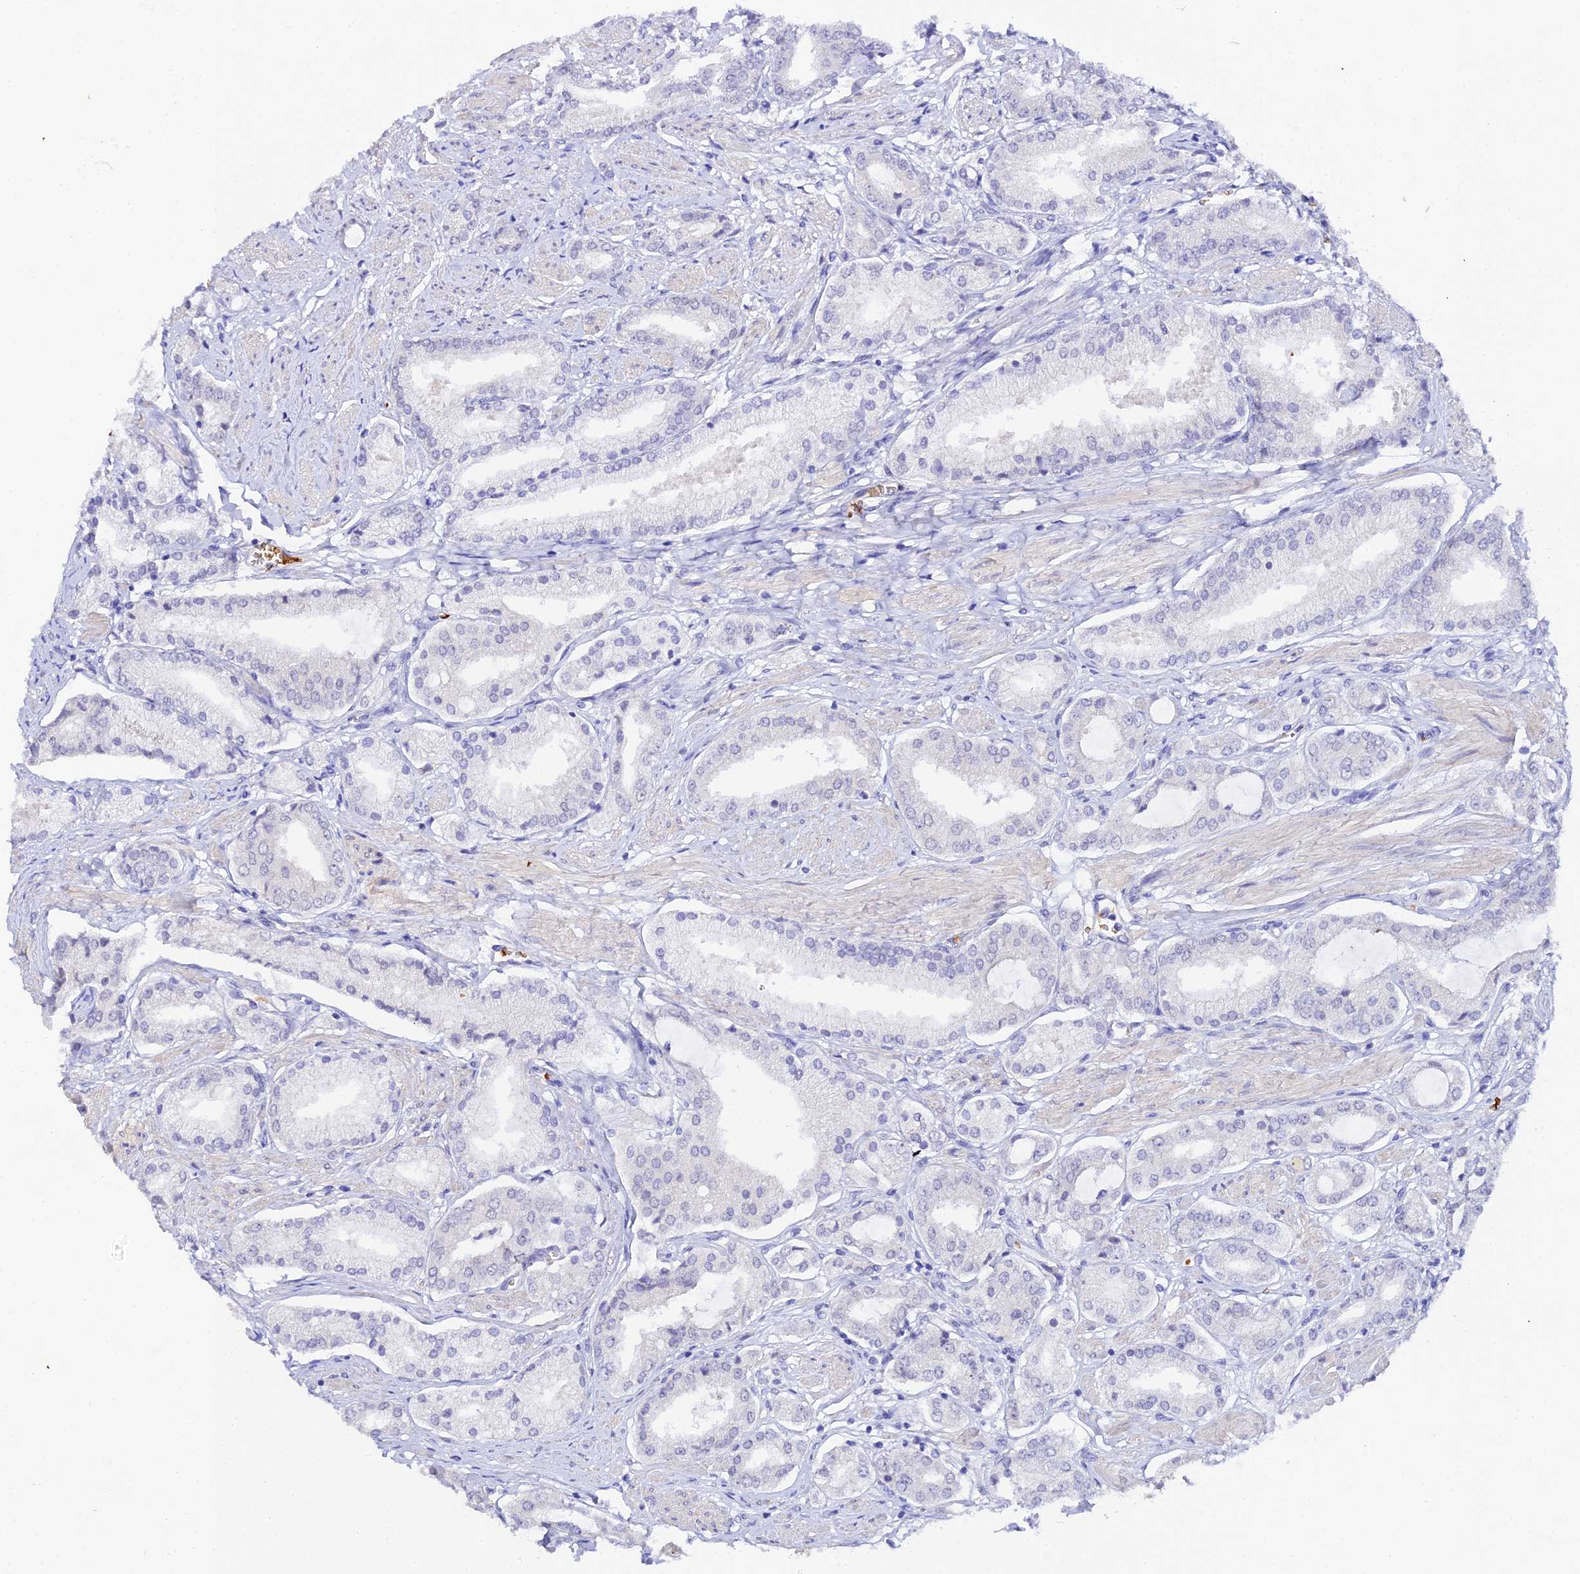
{"staining": {"intensity": "negative", "quantity": "none", "location": "none"}, "tissue": "prostate cancer", "cell_type": "Tumor cells", "image_type": "cancer", "snomed": [{"axis": "morphology", "description": "Adenocarcinoma, High grade"}, {"axis": "topography", "description": "Prostate and seminal vesicle, NOS"}], "caption": "DAB immunohistochemical staining of prostate cancer (high-grade adenocarcinoma) shows no significant positivity in tumor cells.", "gene": "CFAP45", "patient": {"sex": "male", "age": 64}}